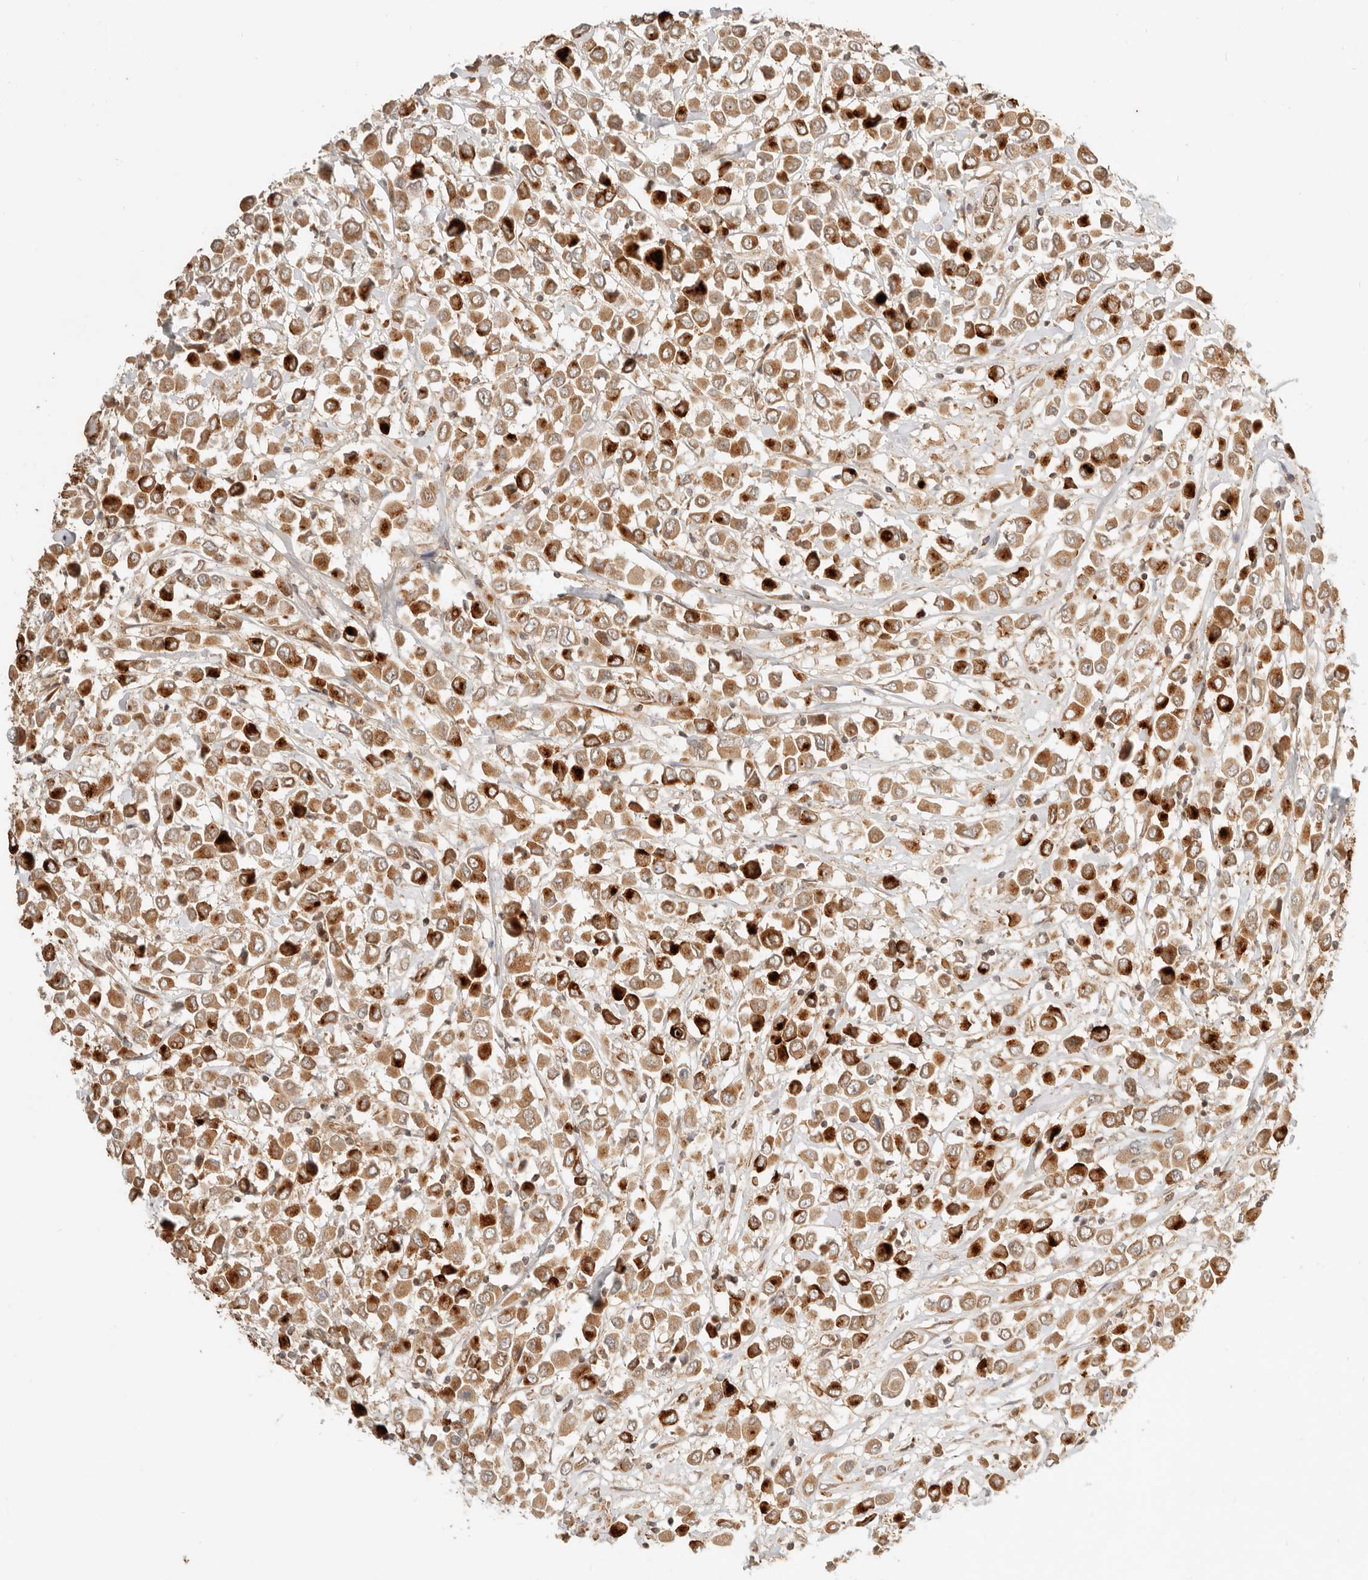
{"staining": {"intensity": "strong", "quantity": "25%-75%", "location": "cytoplasmic/membranous"}, "tissue": "breast cancer", "cell_type": "Tumor cells", "image_type": "cancer", "snomed": [{"axis": "morphology", "description": "Duct carcinoma"}, {"axis": "topography", "description": "Breast"}], "caption": "A photomicrograph showing strong cytoplasmic/membranous staining in about 25%-75% of tumor cells in breast cancer, as visualized by brown immunohistochemical staining.", "gene": "BAALC", "patient": {"sex": "female", "age": 61}}